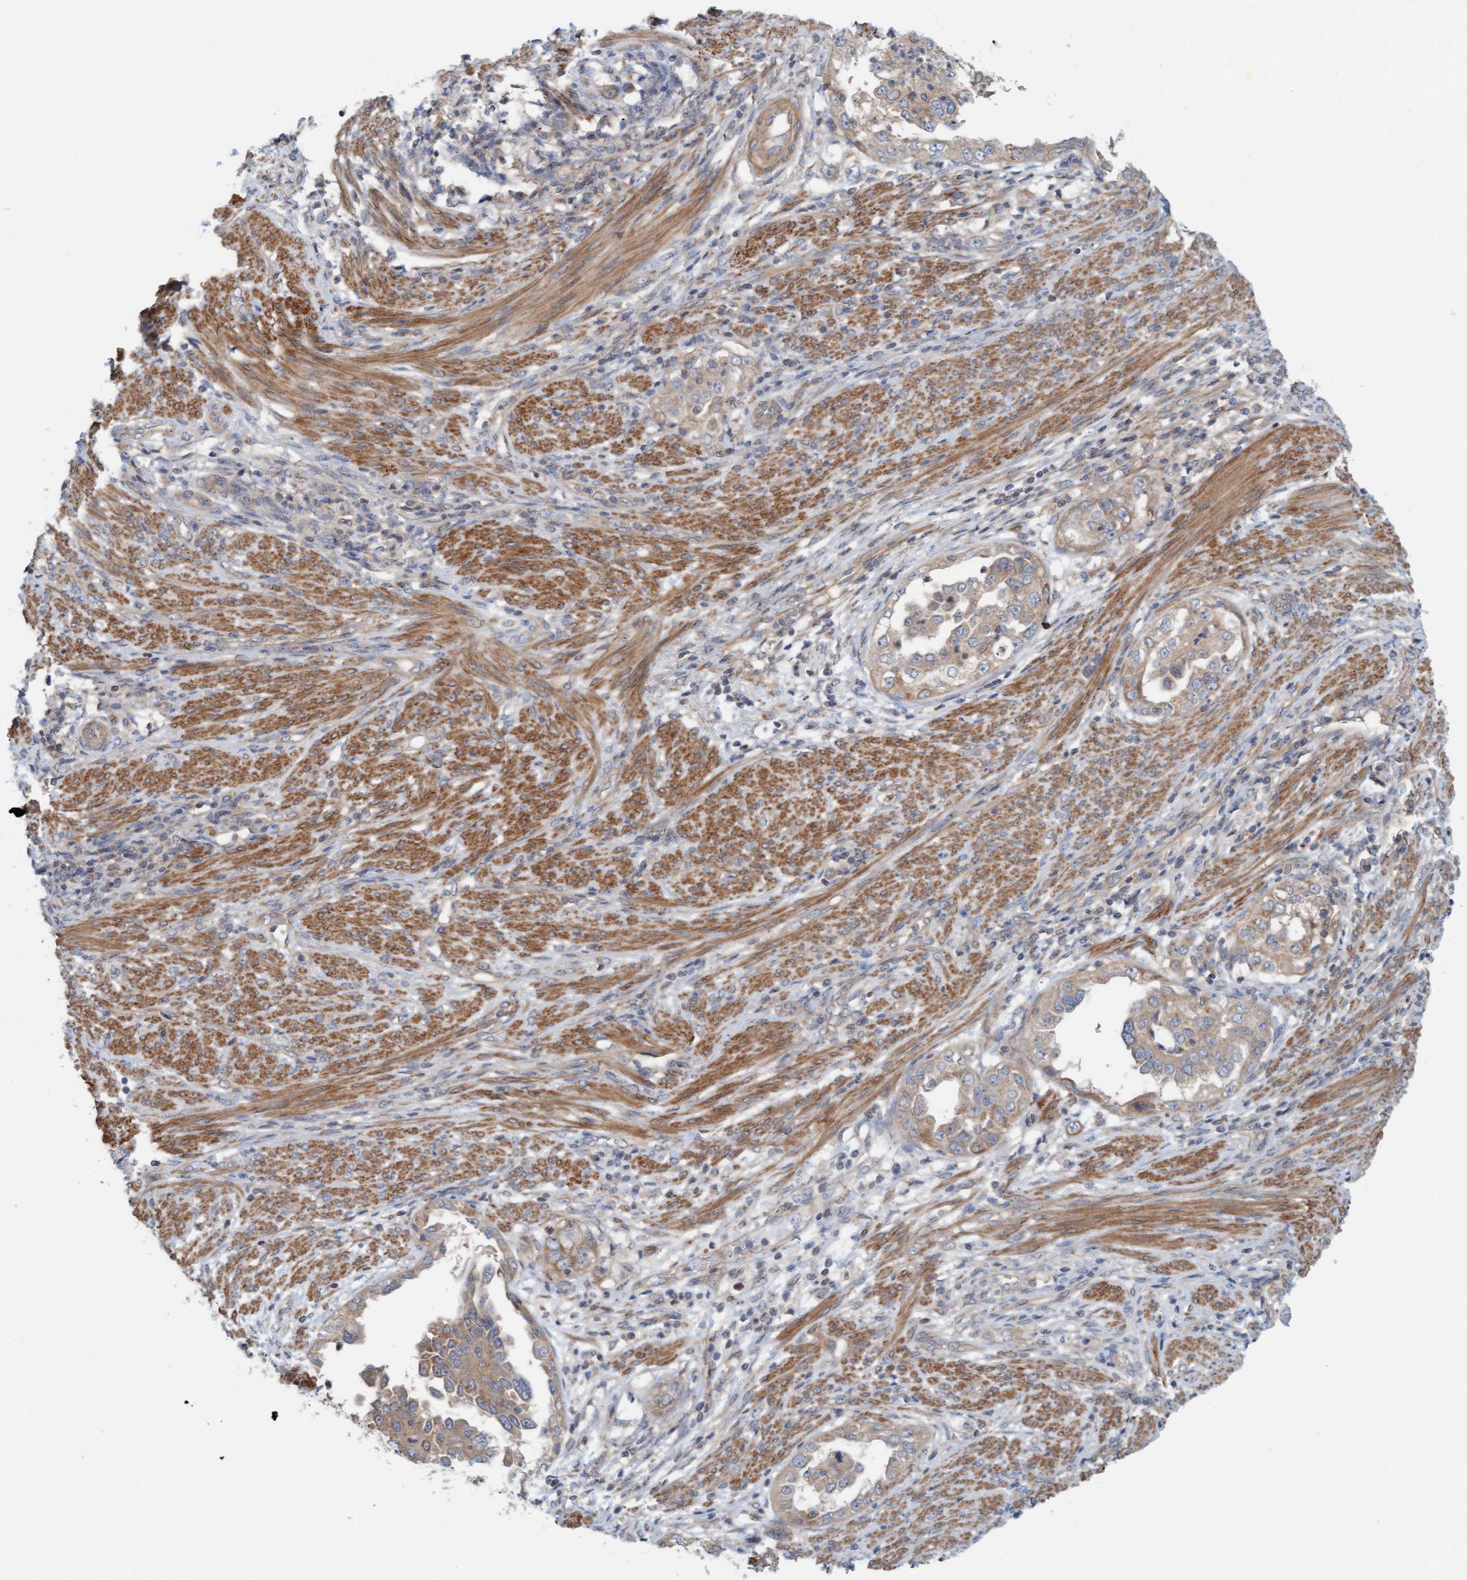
{"staining": {"intensity": "moderate", "quantity": "25%-75%", "location": "cytoplasmic/membranous"}, "tissue": "endometrial cancer", "cell_type": "Tumor cells", "image_type": "cancer", "snomed": [{"axis": "morphology", "description": "Adenocarcinoma, NOS"}, {"axis": "topography", "description": "Endometrium"}], "caption": "Approximately 25%-75% of tumor cells in adenocarcinoma (endometrial) reveal moderate cytoplasmic/membranous protein positivity as visualized by brown immunohistochemical staining.", "gene": "UBAP1", "patient": {"sex": "female", "age": 85}}